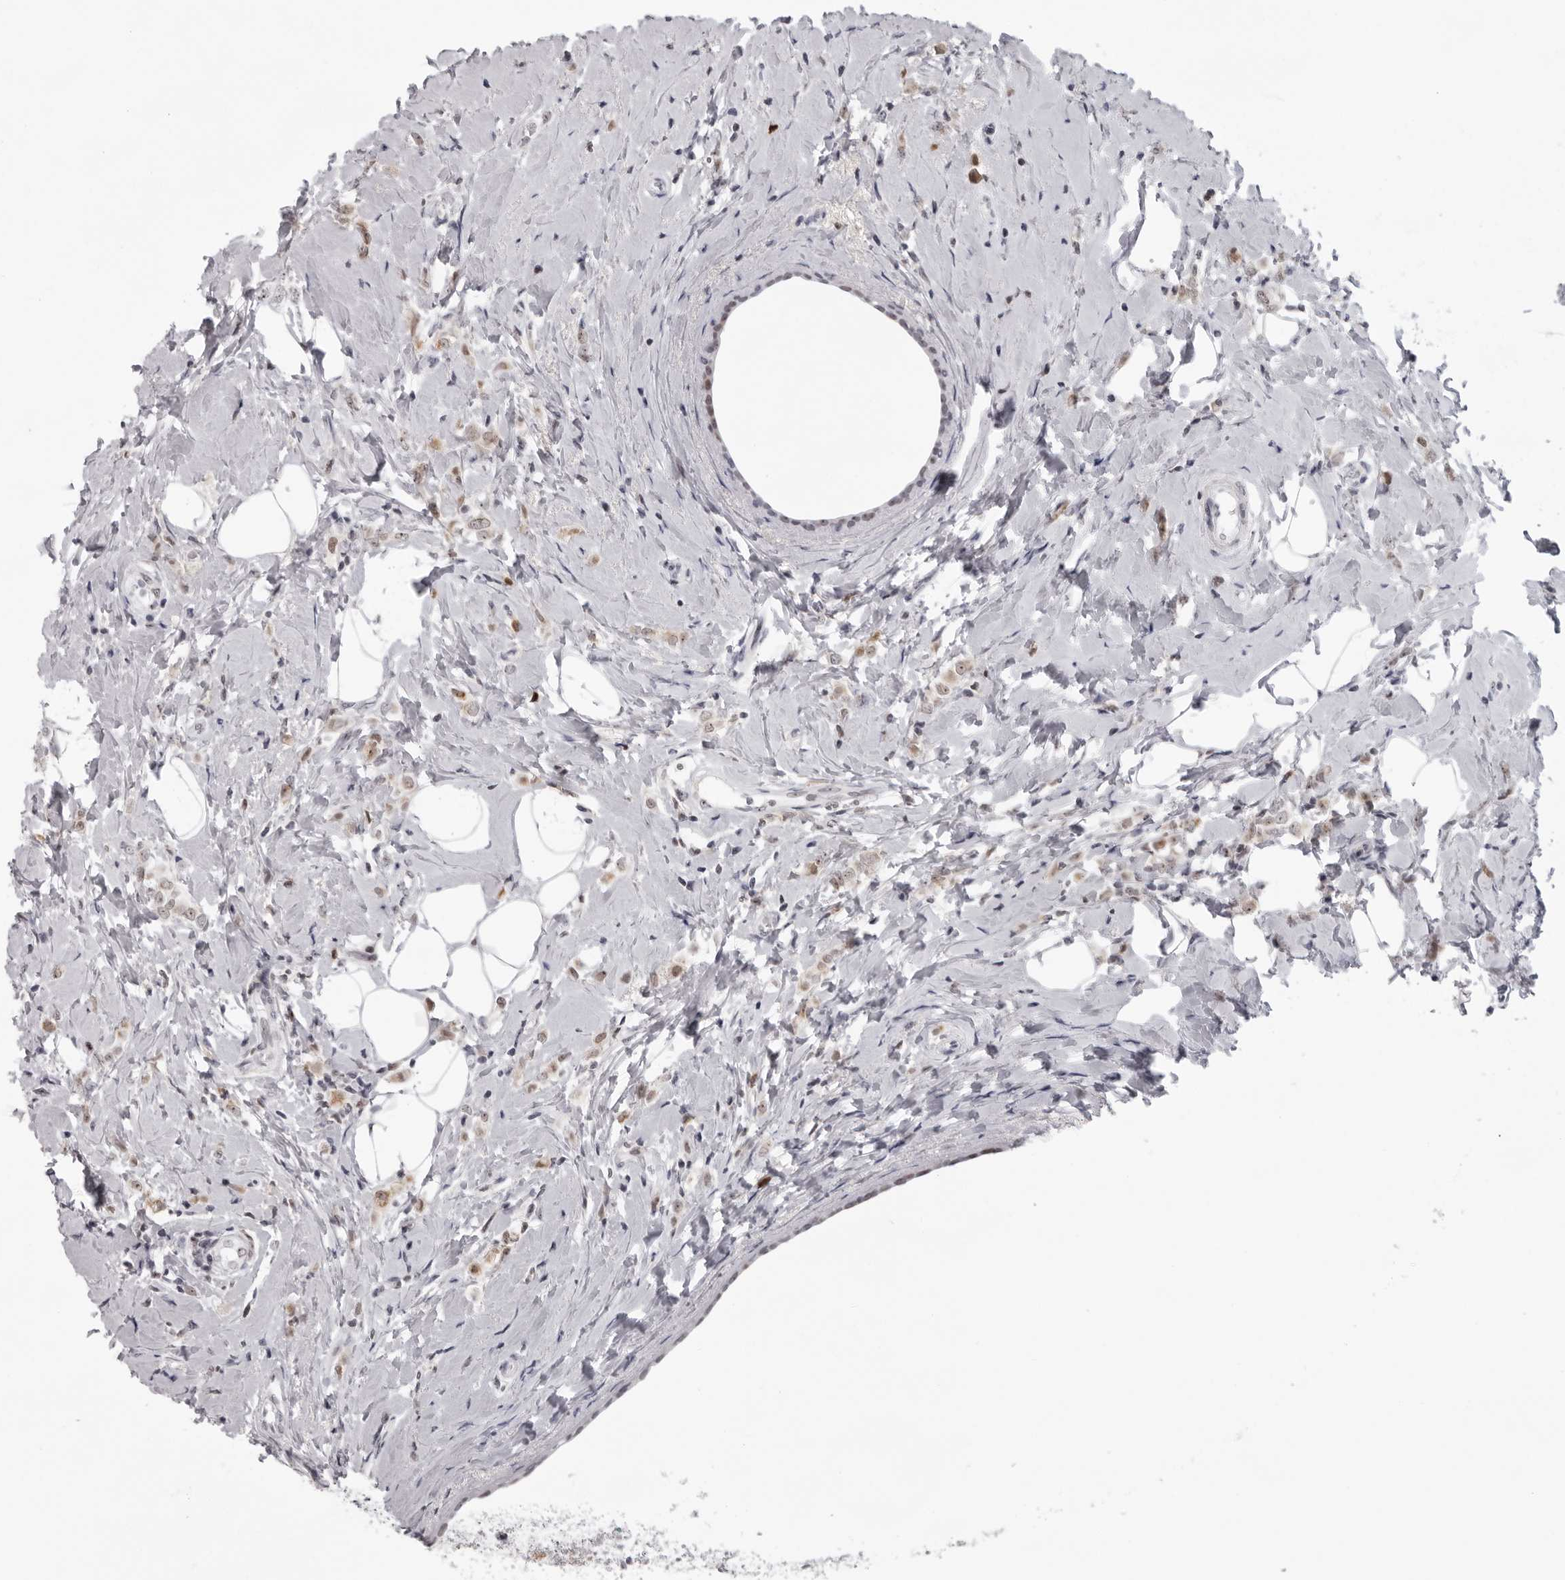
{"staining": {"intensity": "weak", "quantity": ">75%", "location": "cytoplasmic/membranous,nuclear"}, "tissue": "breast cancer", "cell_type": "Tumor cells", "image_type": "cancer", "snomed": [{"axis": "morphology", "description": "Lobular carcinoma"}, {"axis": "topography", "description": "Breast"}], "caption": "Tumor cells exhibit low levels of weak cytoplasmic/membranous and nuclear staining in approximately >75% of cells in human breast lobular carcinoma.", "gene": "EXOSC10", "patient": {"sex": "female", "age": 47}}